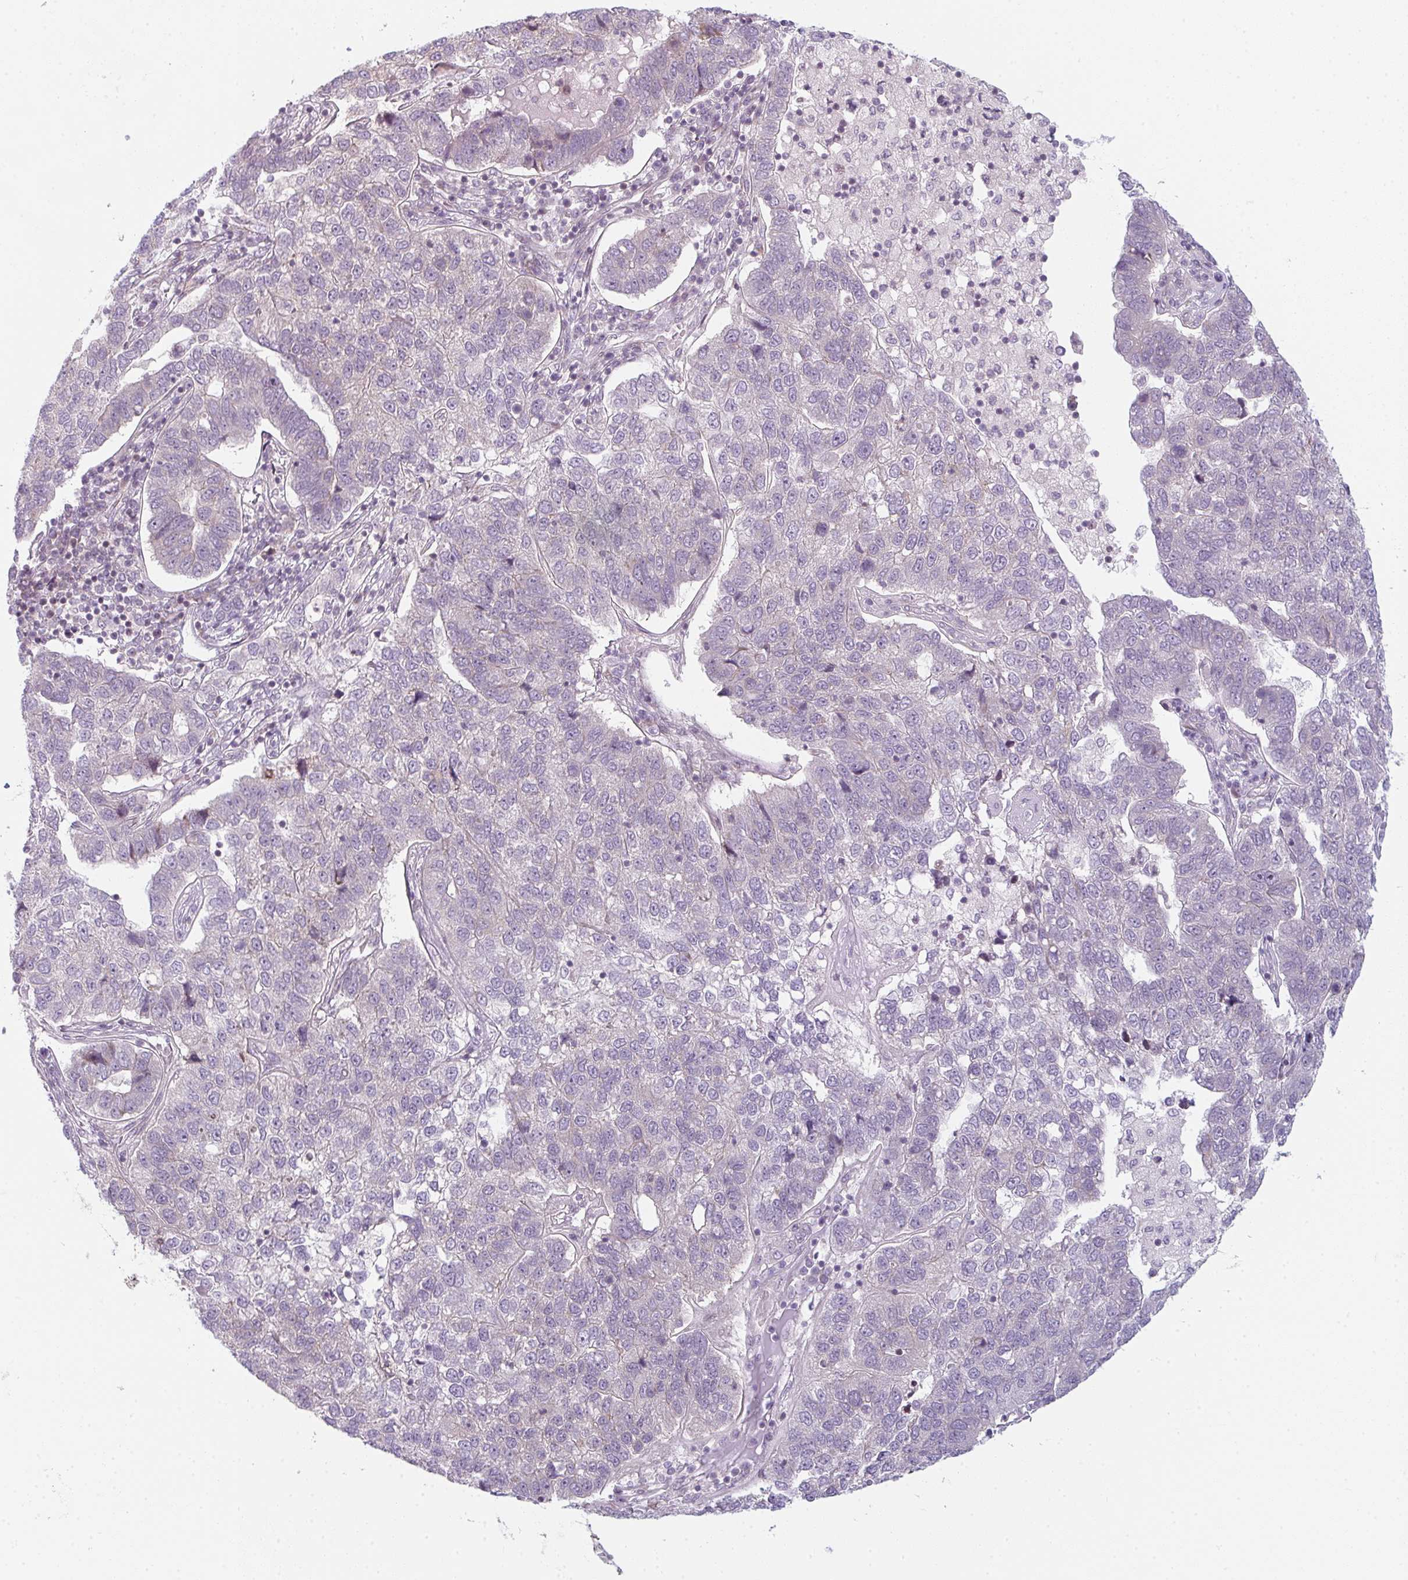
{"staining": {"intensity": "negative", "quantity": "none", "location": "none"}, "tissue": "pancreatic cancer", "cell_type": "Tumor cells", "image_type": "cancer", "snomed": [{"axis": "morphology", "description": "Adenocarcinoma, NOS"}, {"axis": "topography", "description": "Pancreas"}], "caption": "High magnification brightfield microscopy of pancreatic adenocarcinoma stained with DAB (brown) and counterstained with hematoxylin (blue): tumor cells show no significant expression. (Brightfield microscopy of DAB IHC at high magnification).", "gene": "TMEM237", "patient": {"sex": "female", "age": 61}}